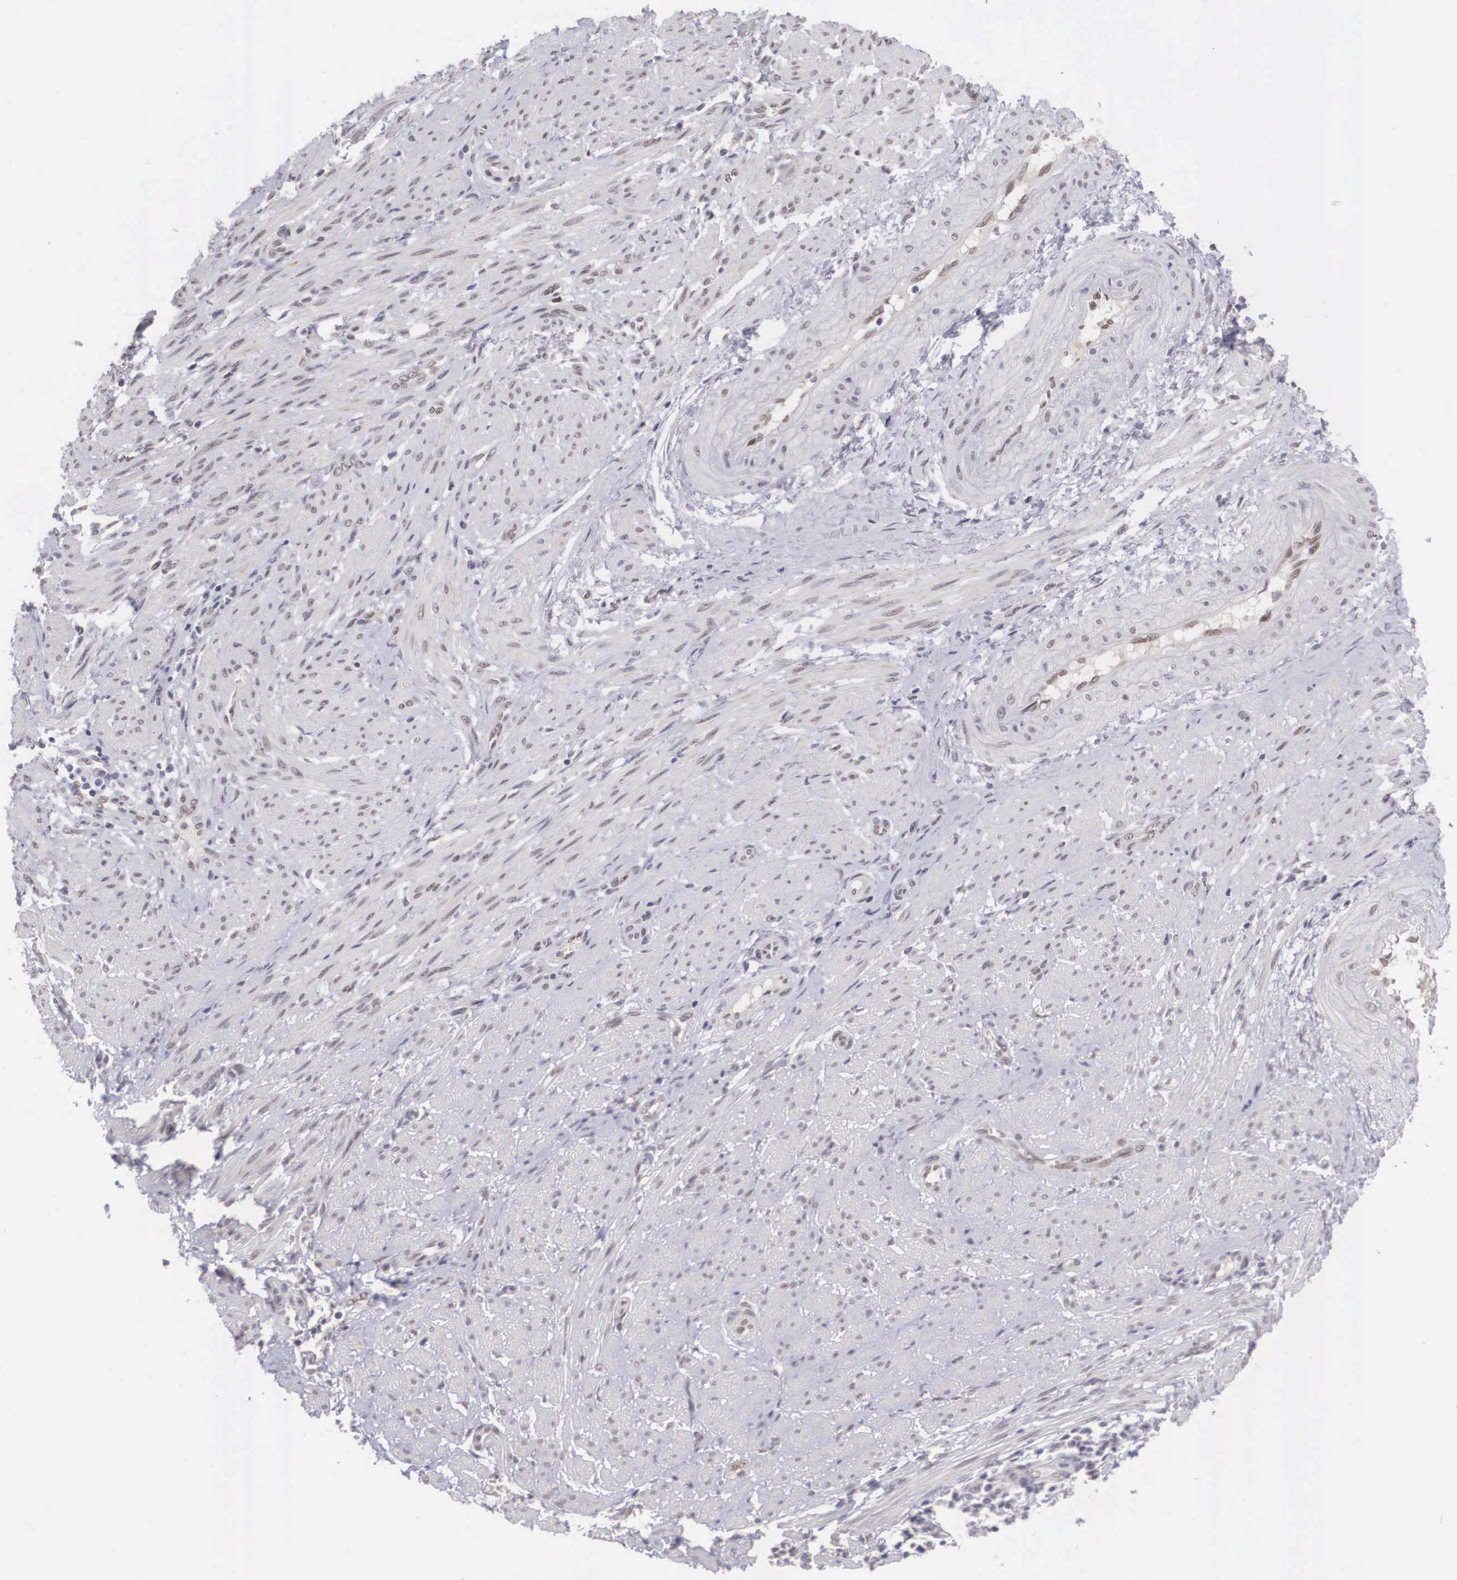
{"staining": {"intensity": "weak", "quantity": ">75%", "location": "cytoplasmic/membranous,nuclear"}, "tissue": "endometrial cancer", "cell_type": "Tumor cells", "image_type": "cancer", "snomed": [{"axis": "morphology", "description": "Adenocarcinoma, NOS"}, {"axis": "topography", "description": "Endometrium"}], "caption": "DAB (3,3'-diaminobenzidine) immunohistochemical staining of endometrial cancer exhibits weak cytoplasmic/membranous and nuclear protein positivity in approximately >75% of tumor cells. The staining was performed using DAB (3,3'-diaminobenzidine), with brown indicating positive protein expression. Nuclei are stained blue with hematoxylin.", "gene": "NINL", "patient": {"sex": "female", "age": 63}}